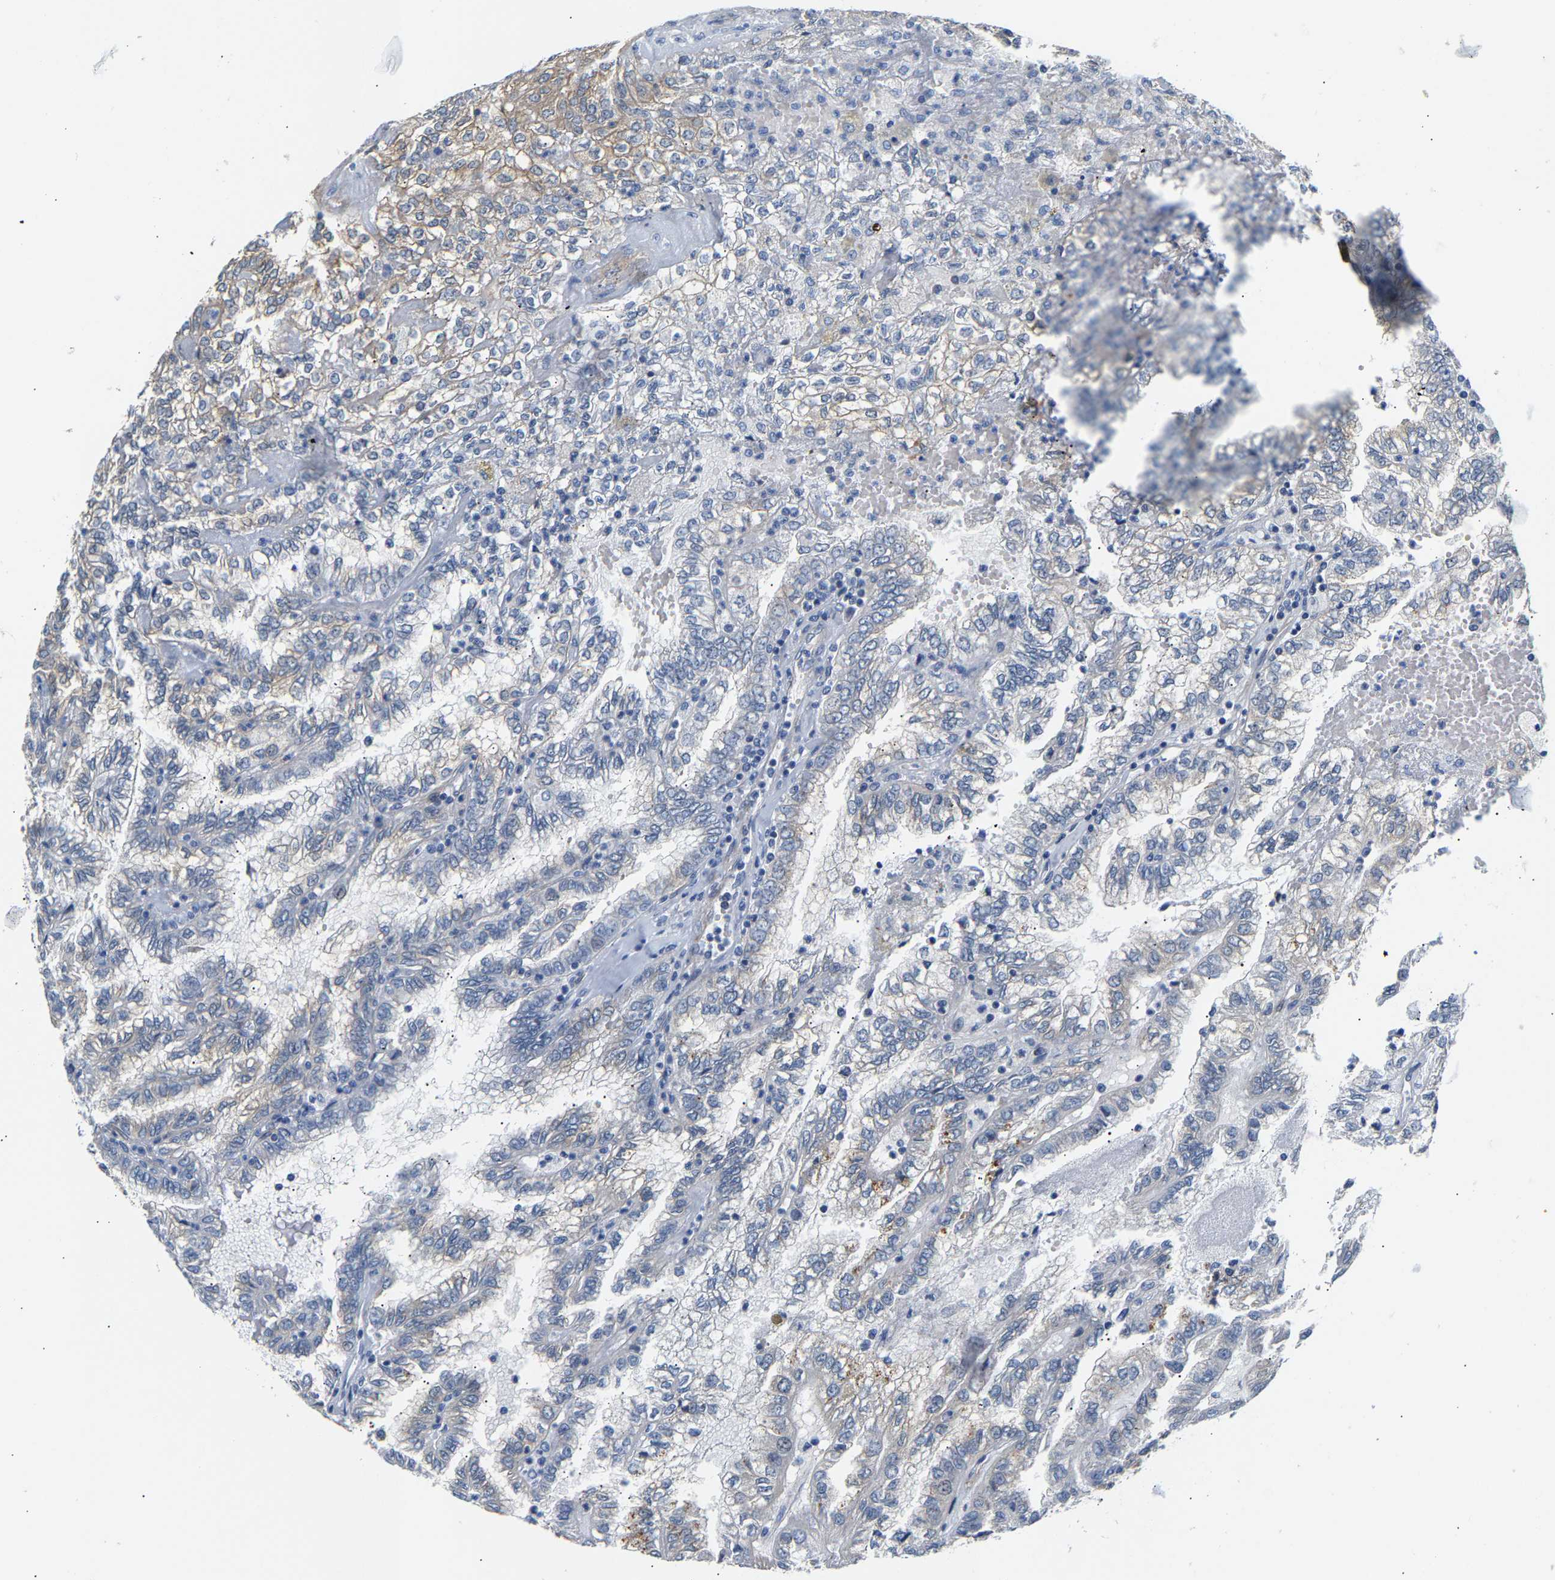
{"staining": {"intensity": "negative", "quantity": "none", "location": "none"}, "tissue": "renal cancer", "cell_type": "Tumor cells", "image_type": "cancer", "snomed": [{"axis": "morphology", "description": "Inflammation, NOS"}, {"axis": "morphology", "description": "Adenocarcinoma, NOS"}, {"axis": "topography", "description": "Kidney"}], "caption": "High magnification brightfield microscopy of renal adenocarcinoma stained with DAB (brown) and counterstained with hematoxylin (blue): tumor cells show no significant staining. (Immunohistochemistry, brightfield microscopy, high magnification).", "gene": "PAWR", "patient": {"sex": "male", "age": 68}}